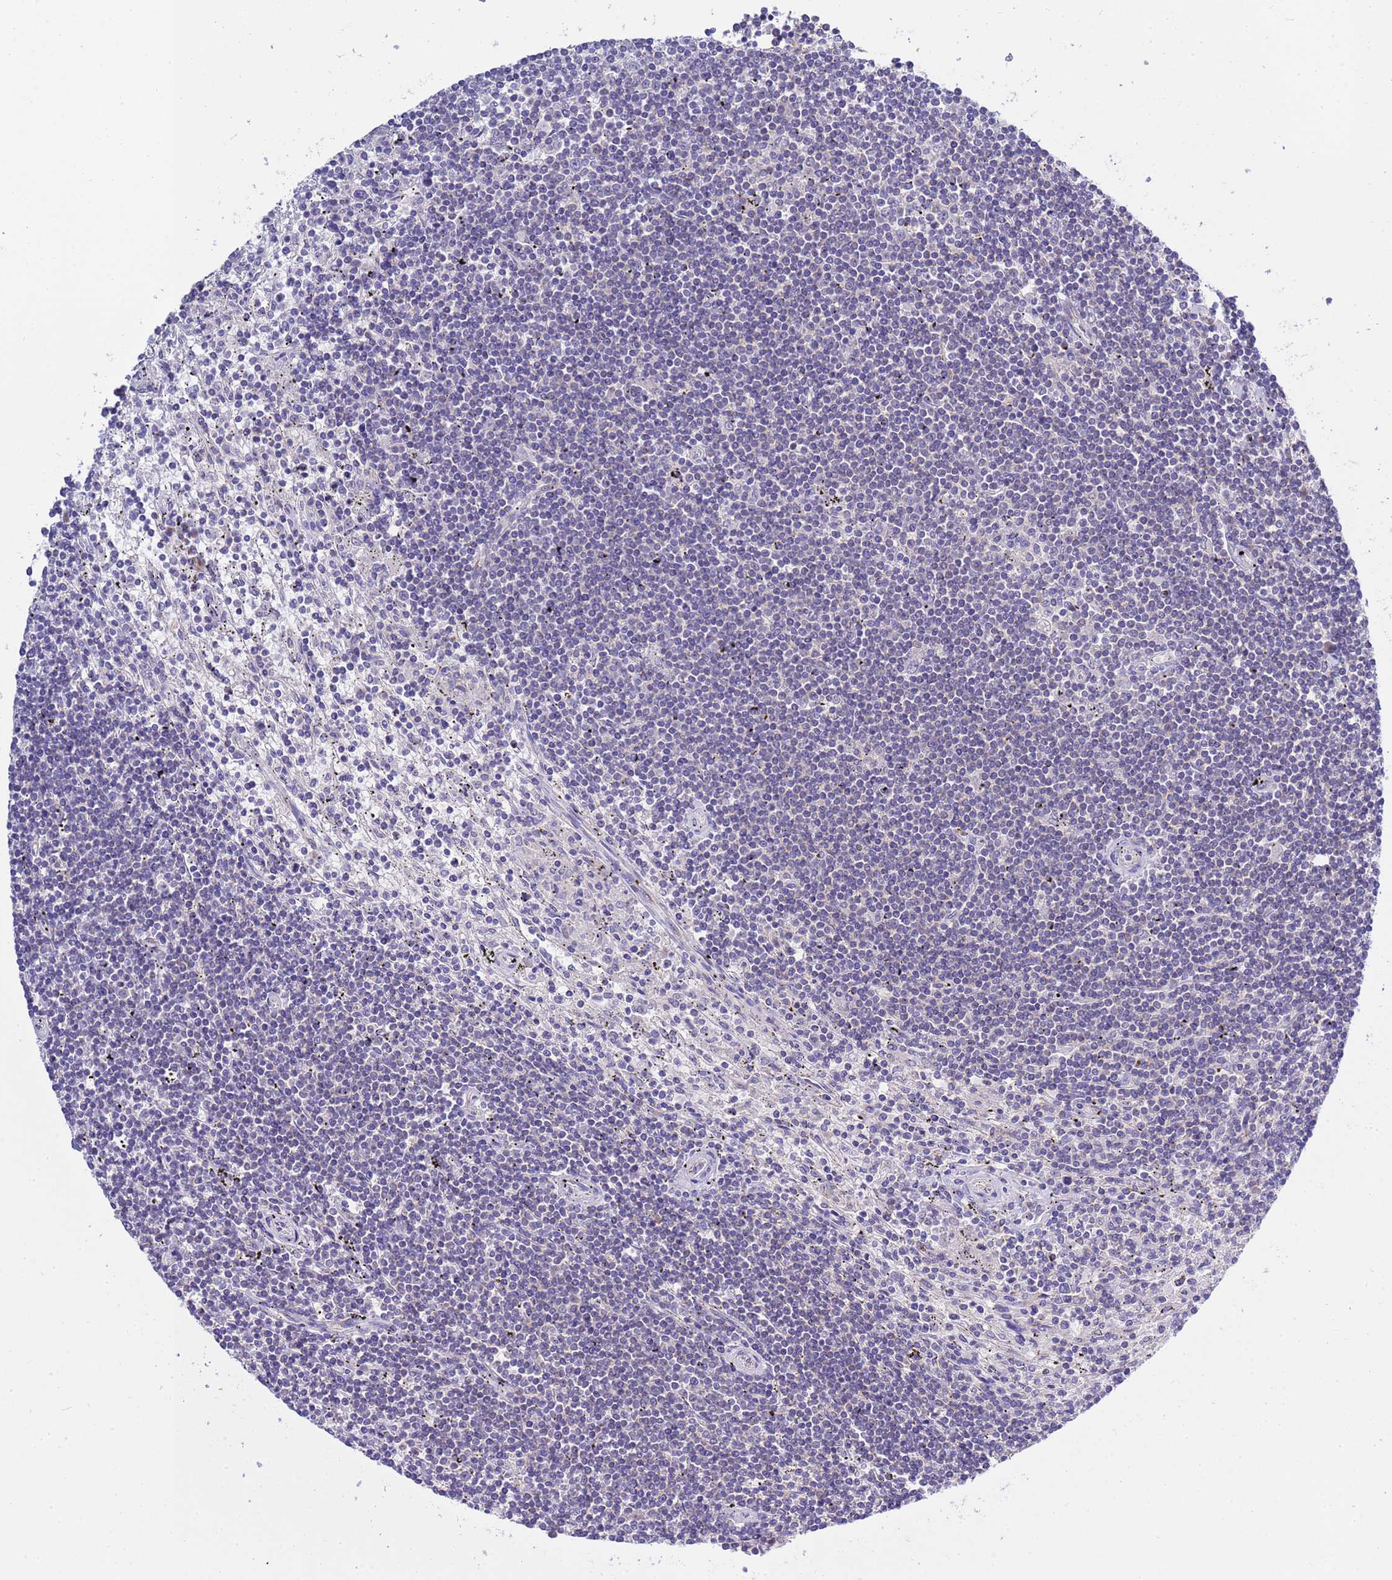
{"staining": {"intensity": "negative", "quantity": "none", "location": "none"}, "tissue": "lymphoma", "cell_type": "Tumor cells", "image_type": "cancer", "snomed": [{"axis": "morphology", "description": "Malignant lymphoma, non-Hodgkin's type, Low grade"}, {"axis": "topography", "description": "Spleen"}], "caption": "This is a image of immunohistochemistry (IHC) staining of lymphoma, which shows no positivity in tumor cells.", "gene": "ANAPC1", "patient": {"sex": "male", "age": 76}}